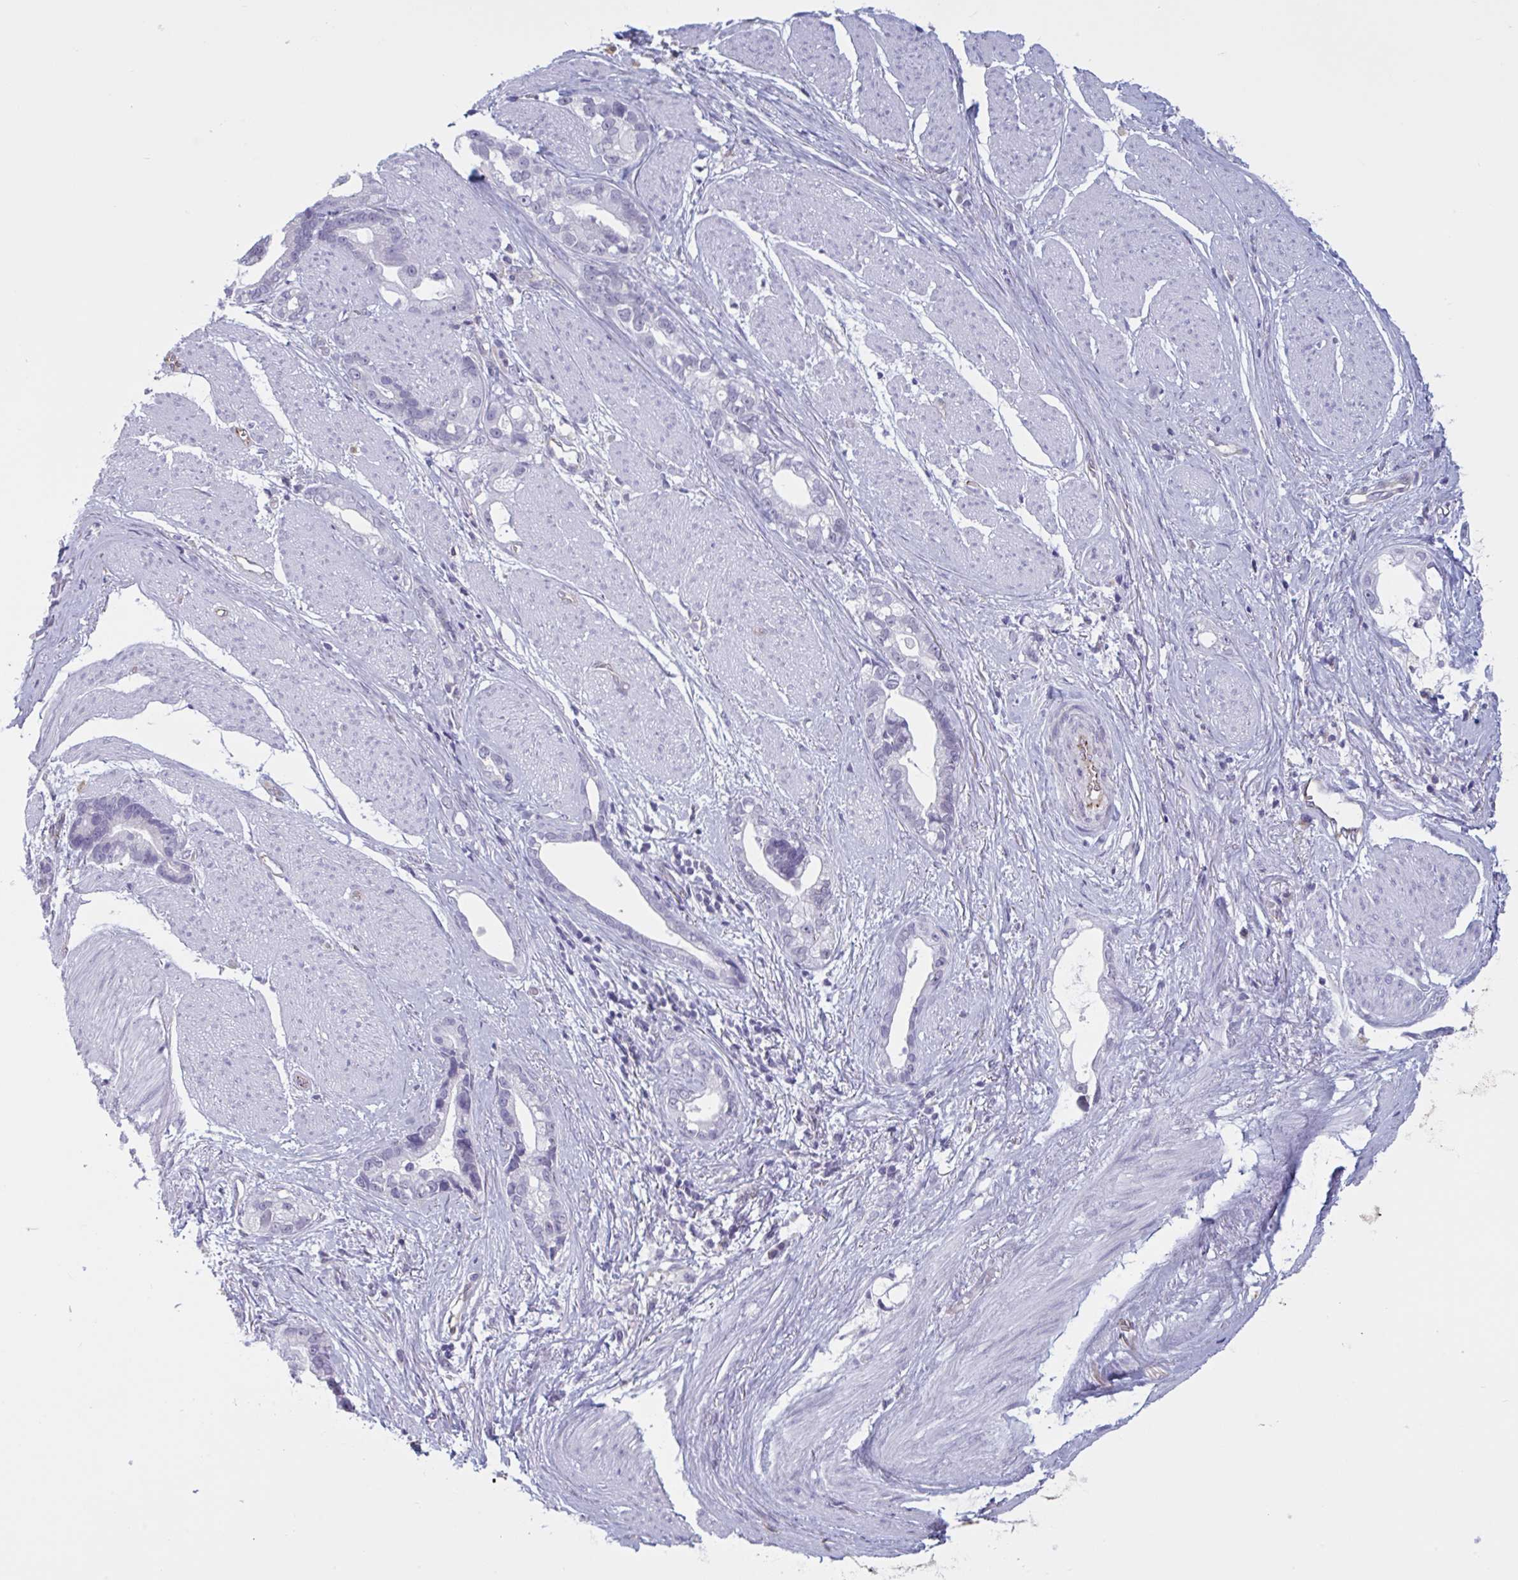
{"staining": {"intensity": "negative", "quantity": "none", "location": "none"}, "tissue": "stomach cancer", "cell_type": "Tumor cells", "image_type": "cancer", "snomed": [{"axis": "morphology", "description": "Adenocarcinoma, NOS"}, {"axis": "topography", "description": "Stomach"}], "caption": "There is no significant expression in tumor cells of stomach cancer.", "gene": "OR1L3", "patient": {"sex": "male", "age": 55}}